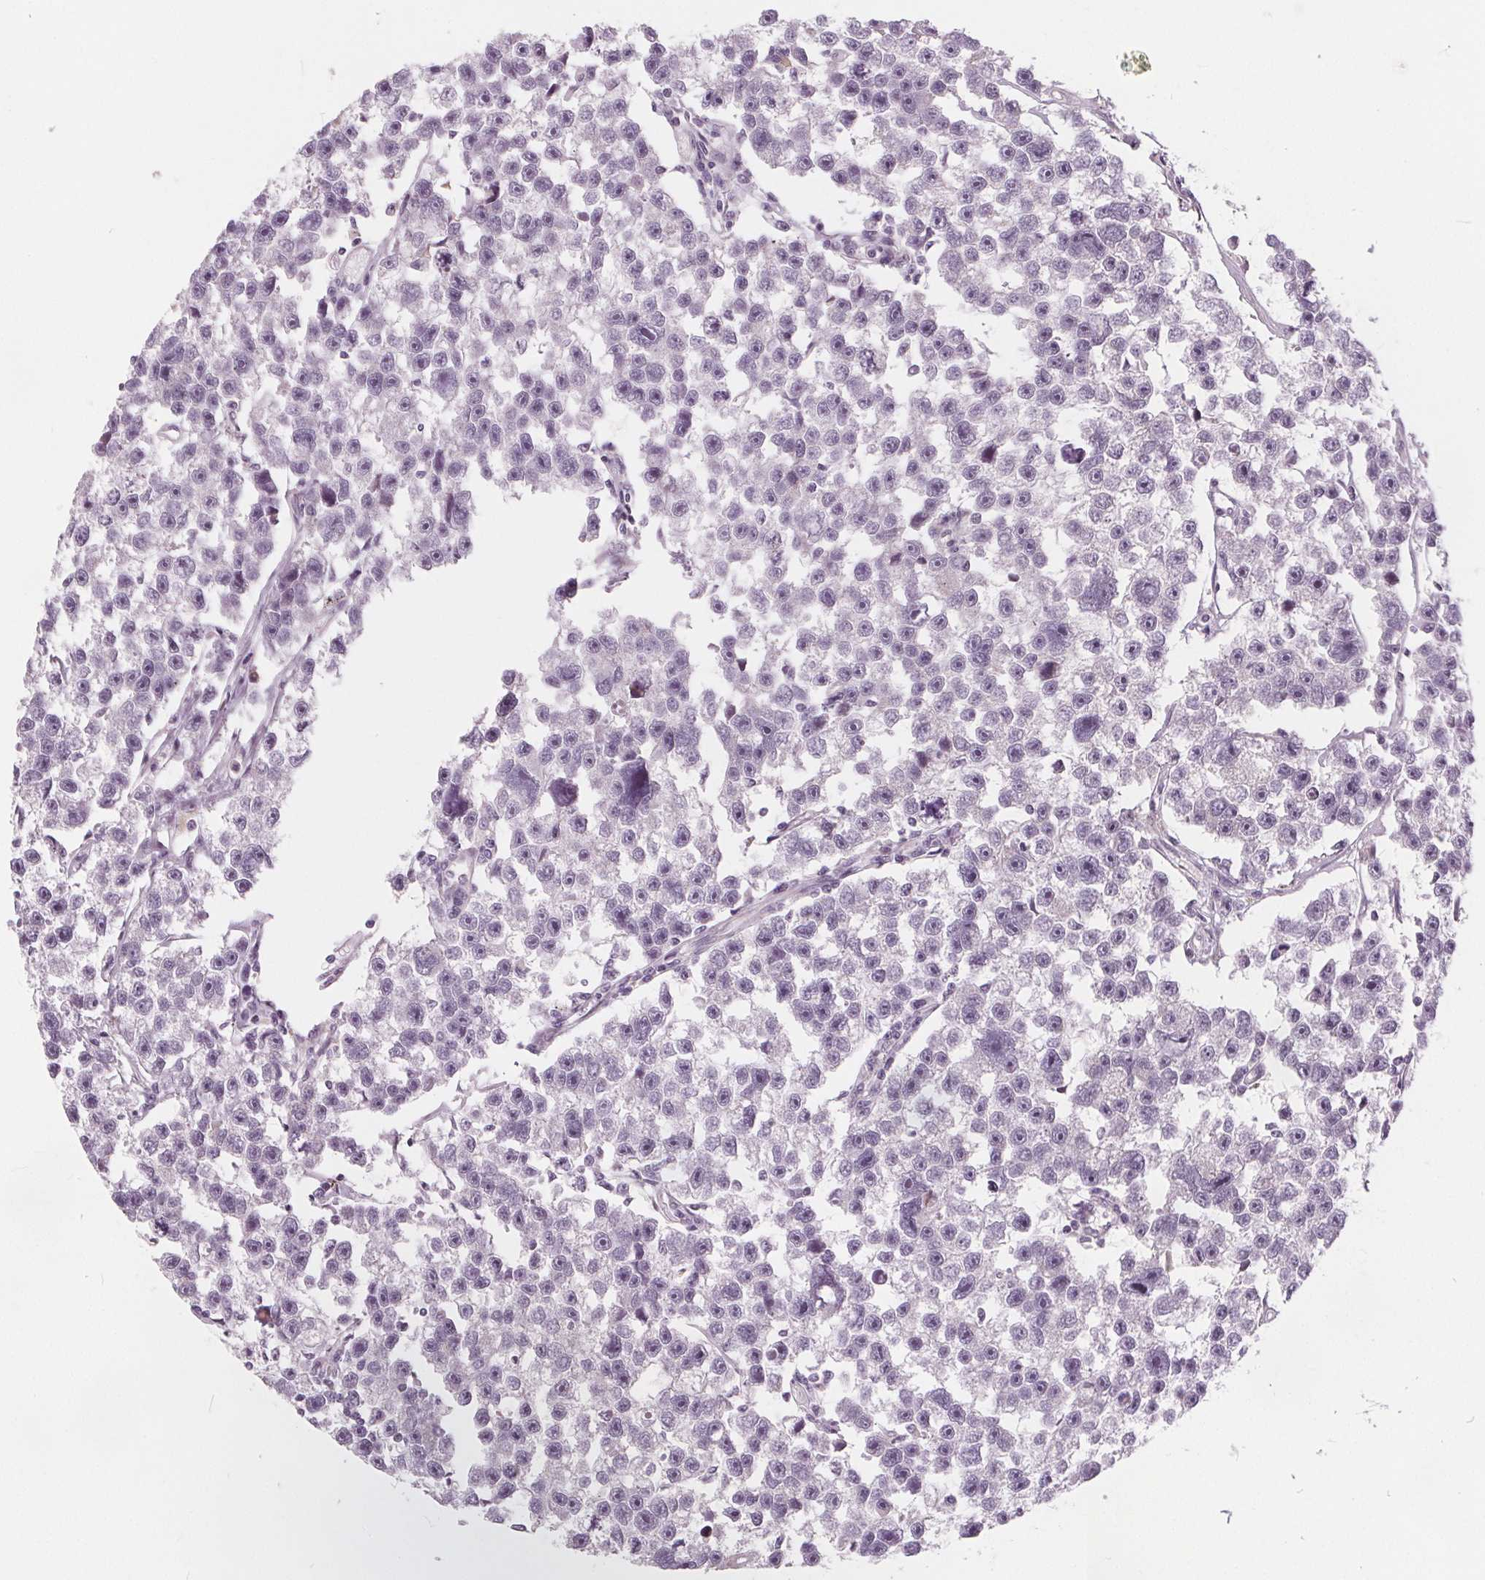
{"staining": {"intensity": "negative", "quantity": "none", "location": "none"}, "tissue": "testis cancer", "cell_type": "Tumor cells", "image_type": "cancer", "snomed": [{"axis": "morphology", "description": "Seminoma, NOS"}, {"axis": "topography", "description": "Testis"}], "caption": "The micrograph demonstrates no staining of tumor cells in seminoma (testis). (Brightfield microscopy of DAB (3,3'-diaminobenzidine) IHC at high magnification).", "gene": "NUP210L", "patient": {"sex": "male", "age": 26}}